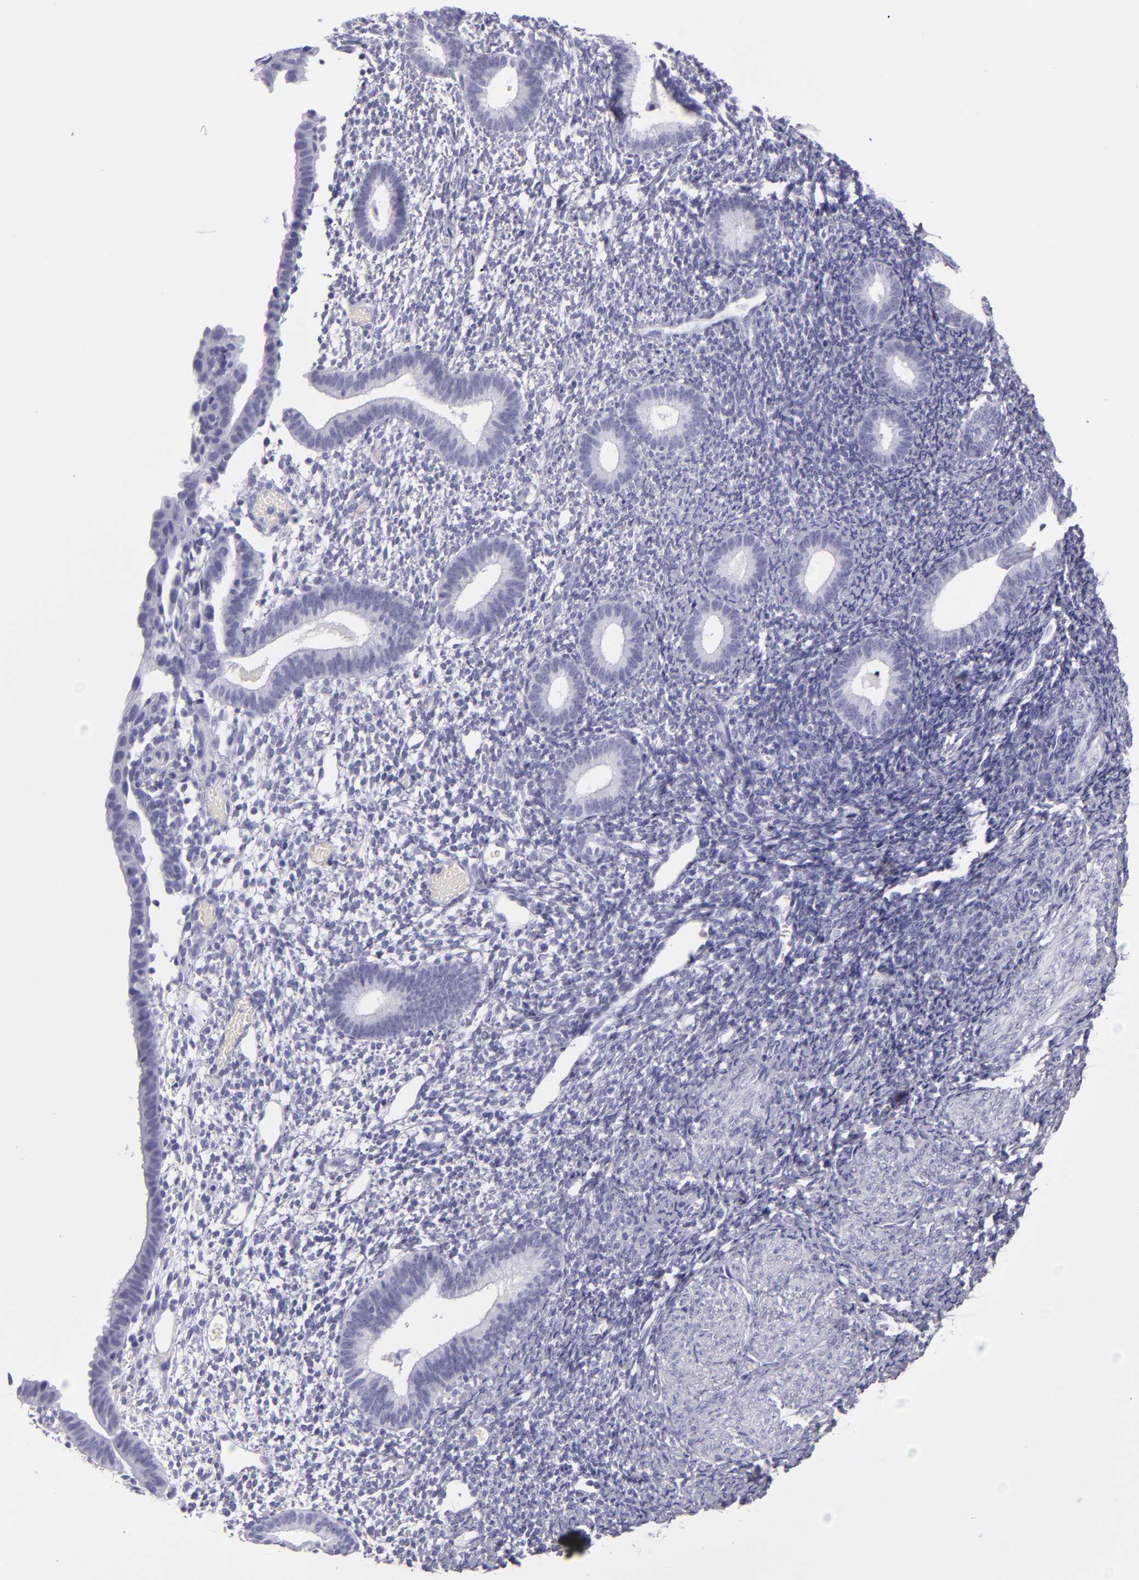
{"staining": {"intensity": "negative", "quantity": "none", "location": "none"}, "tissue": "endometrium", "cell_type": "Cells in endometrial stroma", "image_type": "normal", "snomed": [{"axis": "morphology", "description": "Normal tissue, NOS"}, {"axis": "topography", "description": "Smooth muscle"}, {"axis": "topography", "description": "Endometrium"}], "caption": "Photomicrograph shows no protein expression in cells in endometrial stroma of unremarkable endometrium.", "gene": "CR2", "patient": {"sex": "female", "age": 57}}